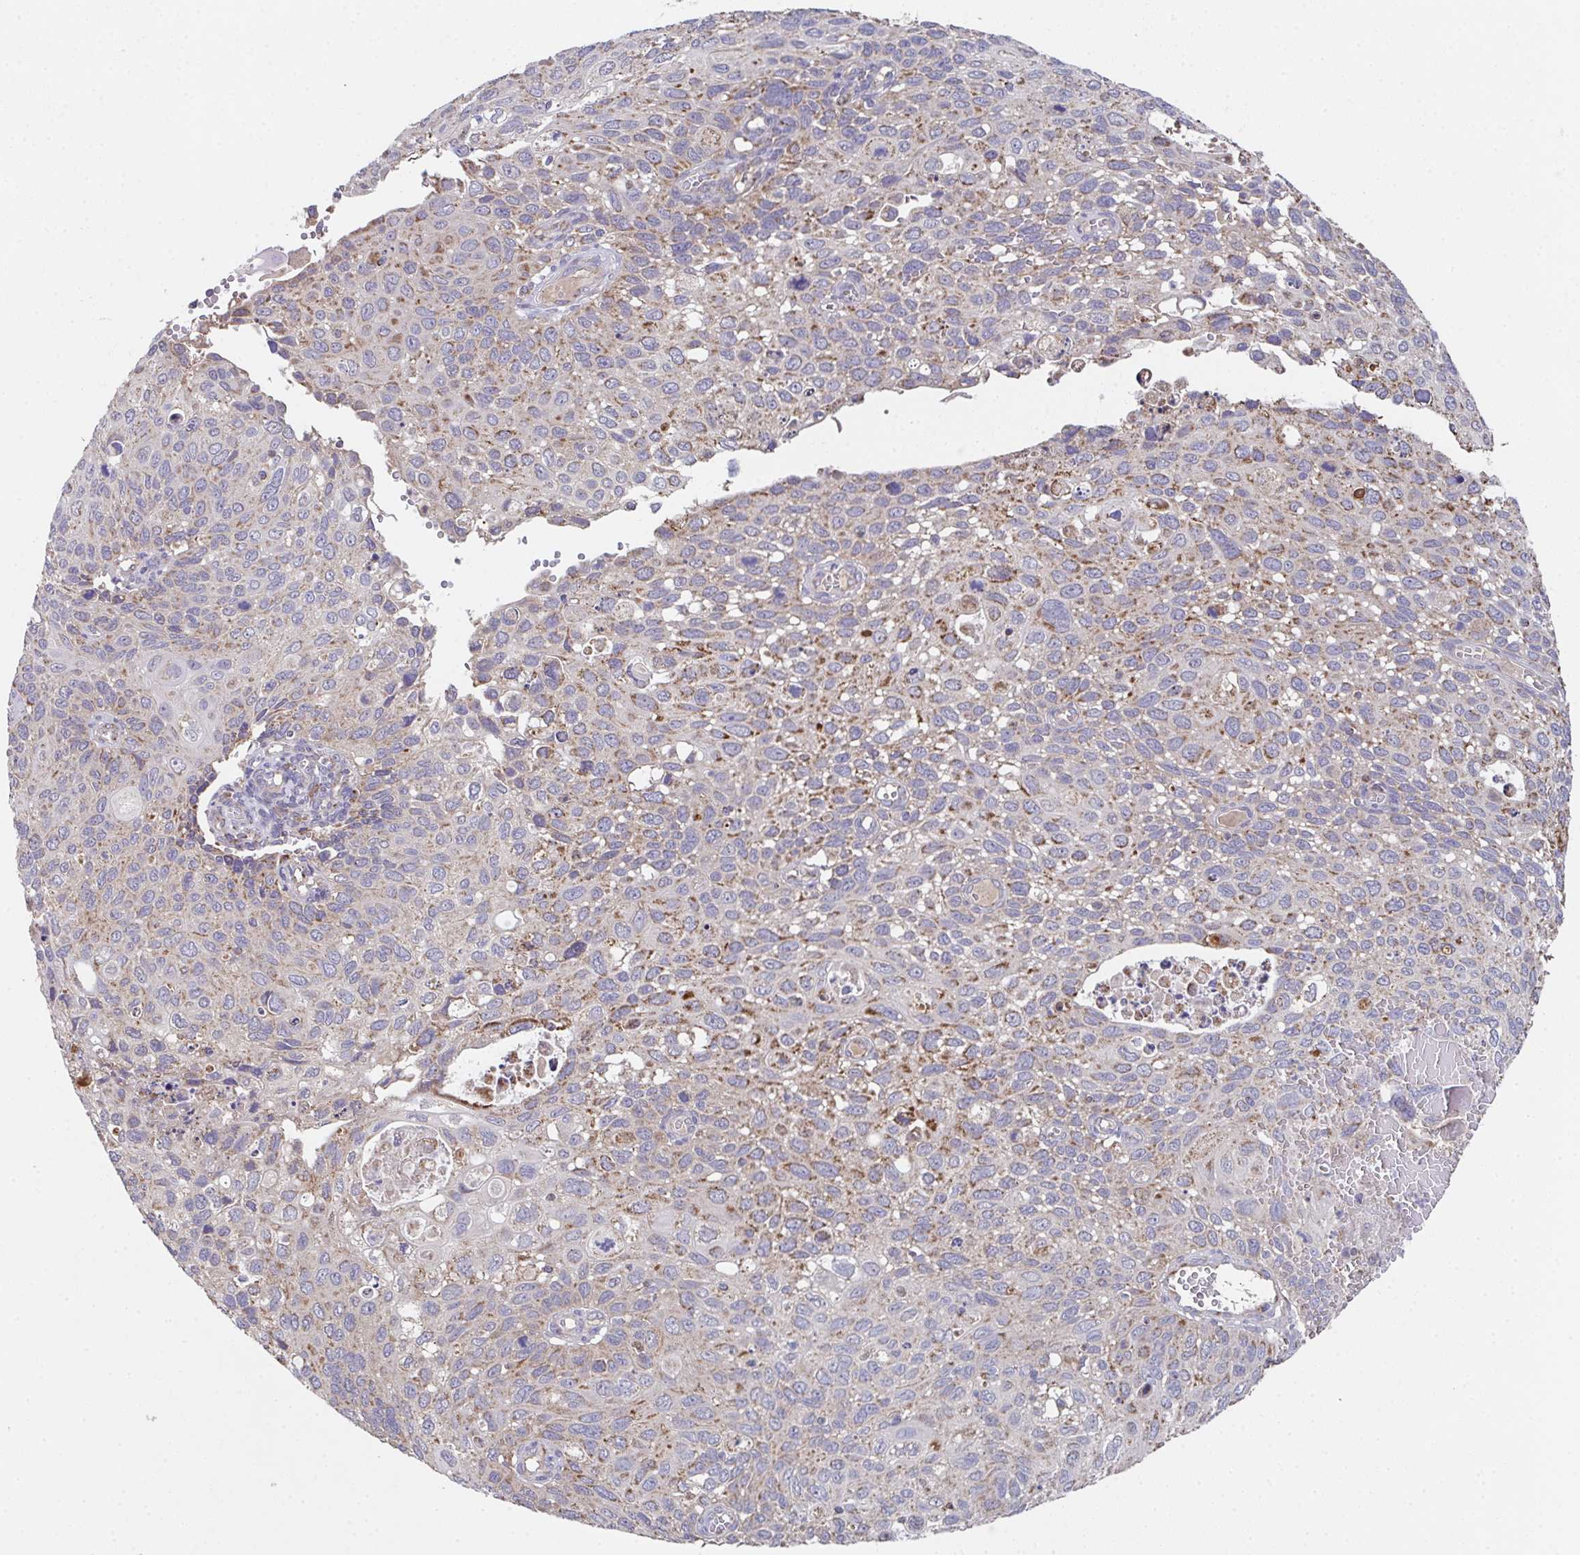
{"staining": {"intensity": "weak", "quantity": "<25%", "location": "cytoplasmic/membranous"}, "tissue": "cervical cancer", "cell_type": "Tumor cells", "image_type": "cancer", "snomed": [{"axis": "morphology", "description": "Squamous cell carcinoma, NOS"}, {"axis": "topography", "description": "Cervix"}], "caption": "Image shows no significant protein staining in tumor cells of squamous cell carcinoma (cervical).", "gene": "MT-ND3", "patient": {"sex": "female", "age": 70}}